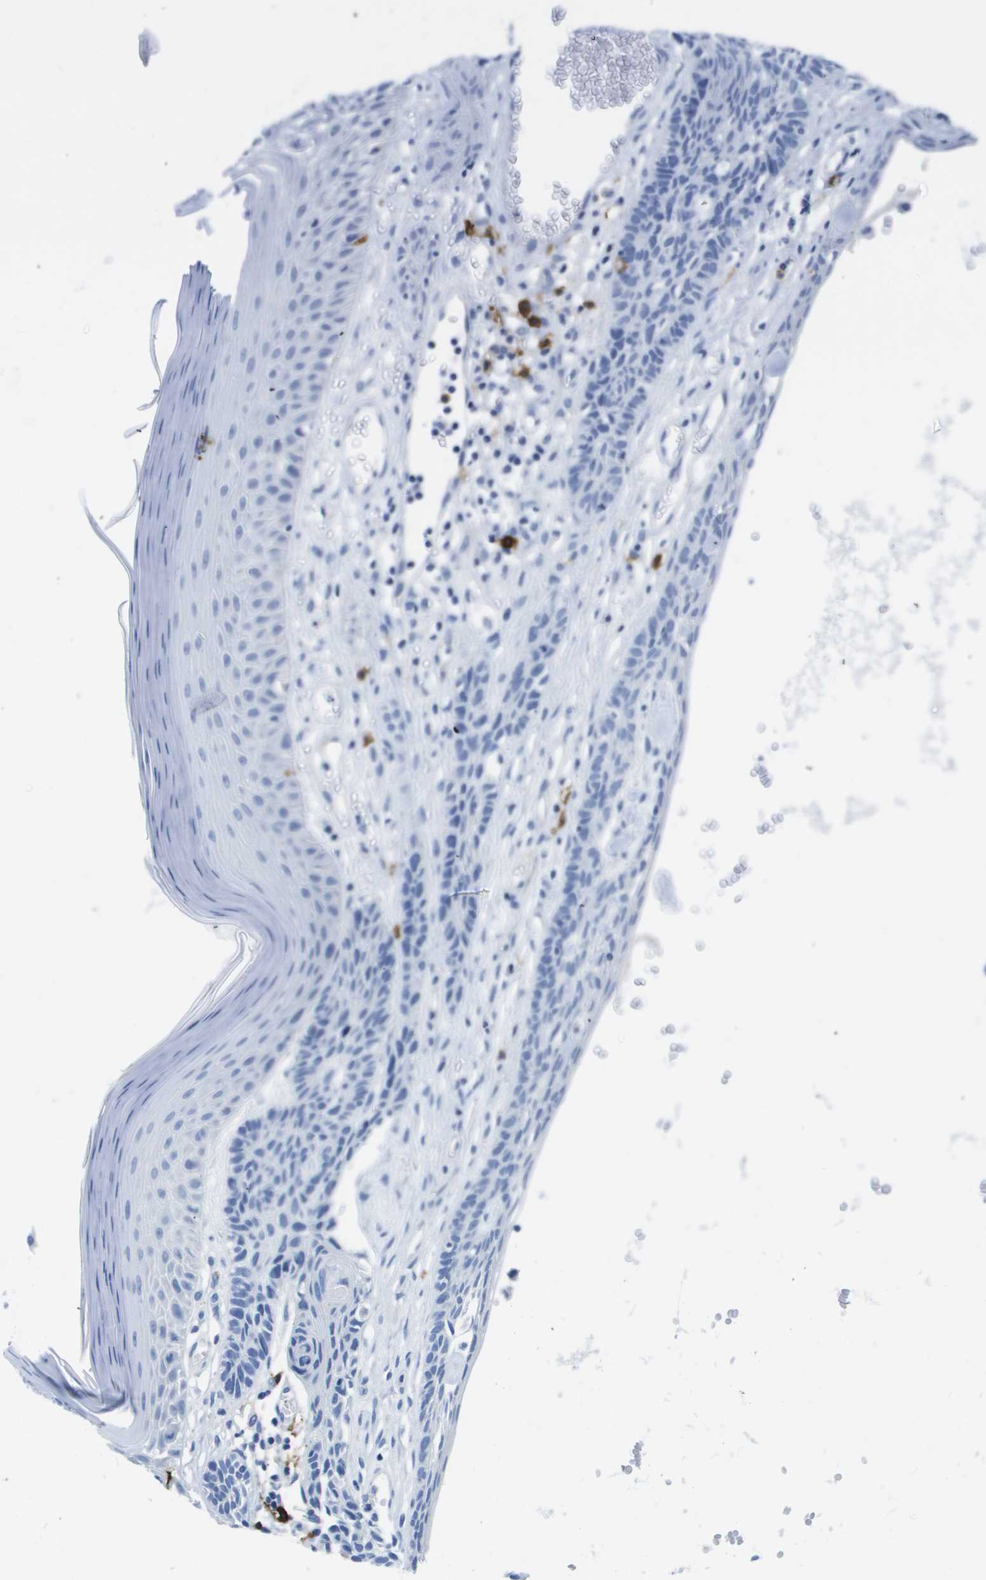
{"staining": {"intensity": "negative", "quantity": "none", "location": "none"}, "tissue": "skin cancer", "cell_type": "Tumor cells", "image_type": "cancer", "snomed": [{"axis": "morphology", "description": "Basal cell carcinoma"}, {"axis": "topography", "description": "Skin"}], "caption": "An IHC histopathology image of skin basal cell carcinoma is shown. There is no staining in tumor cells of skin basal cell carcinoma.", "gene": "MS4A1", "patient": {"sex": "male", "age": 67}}